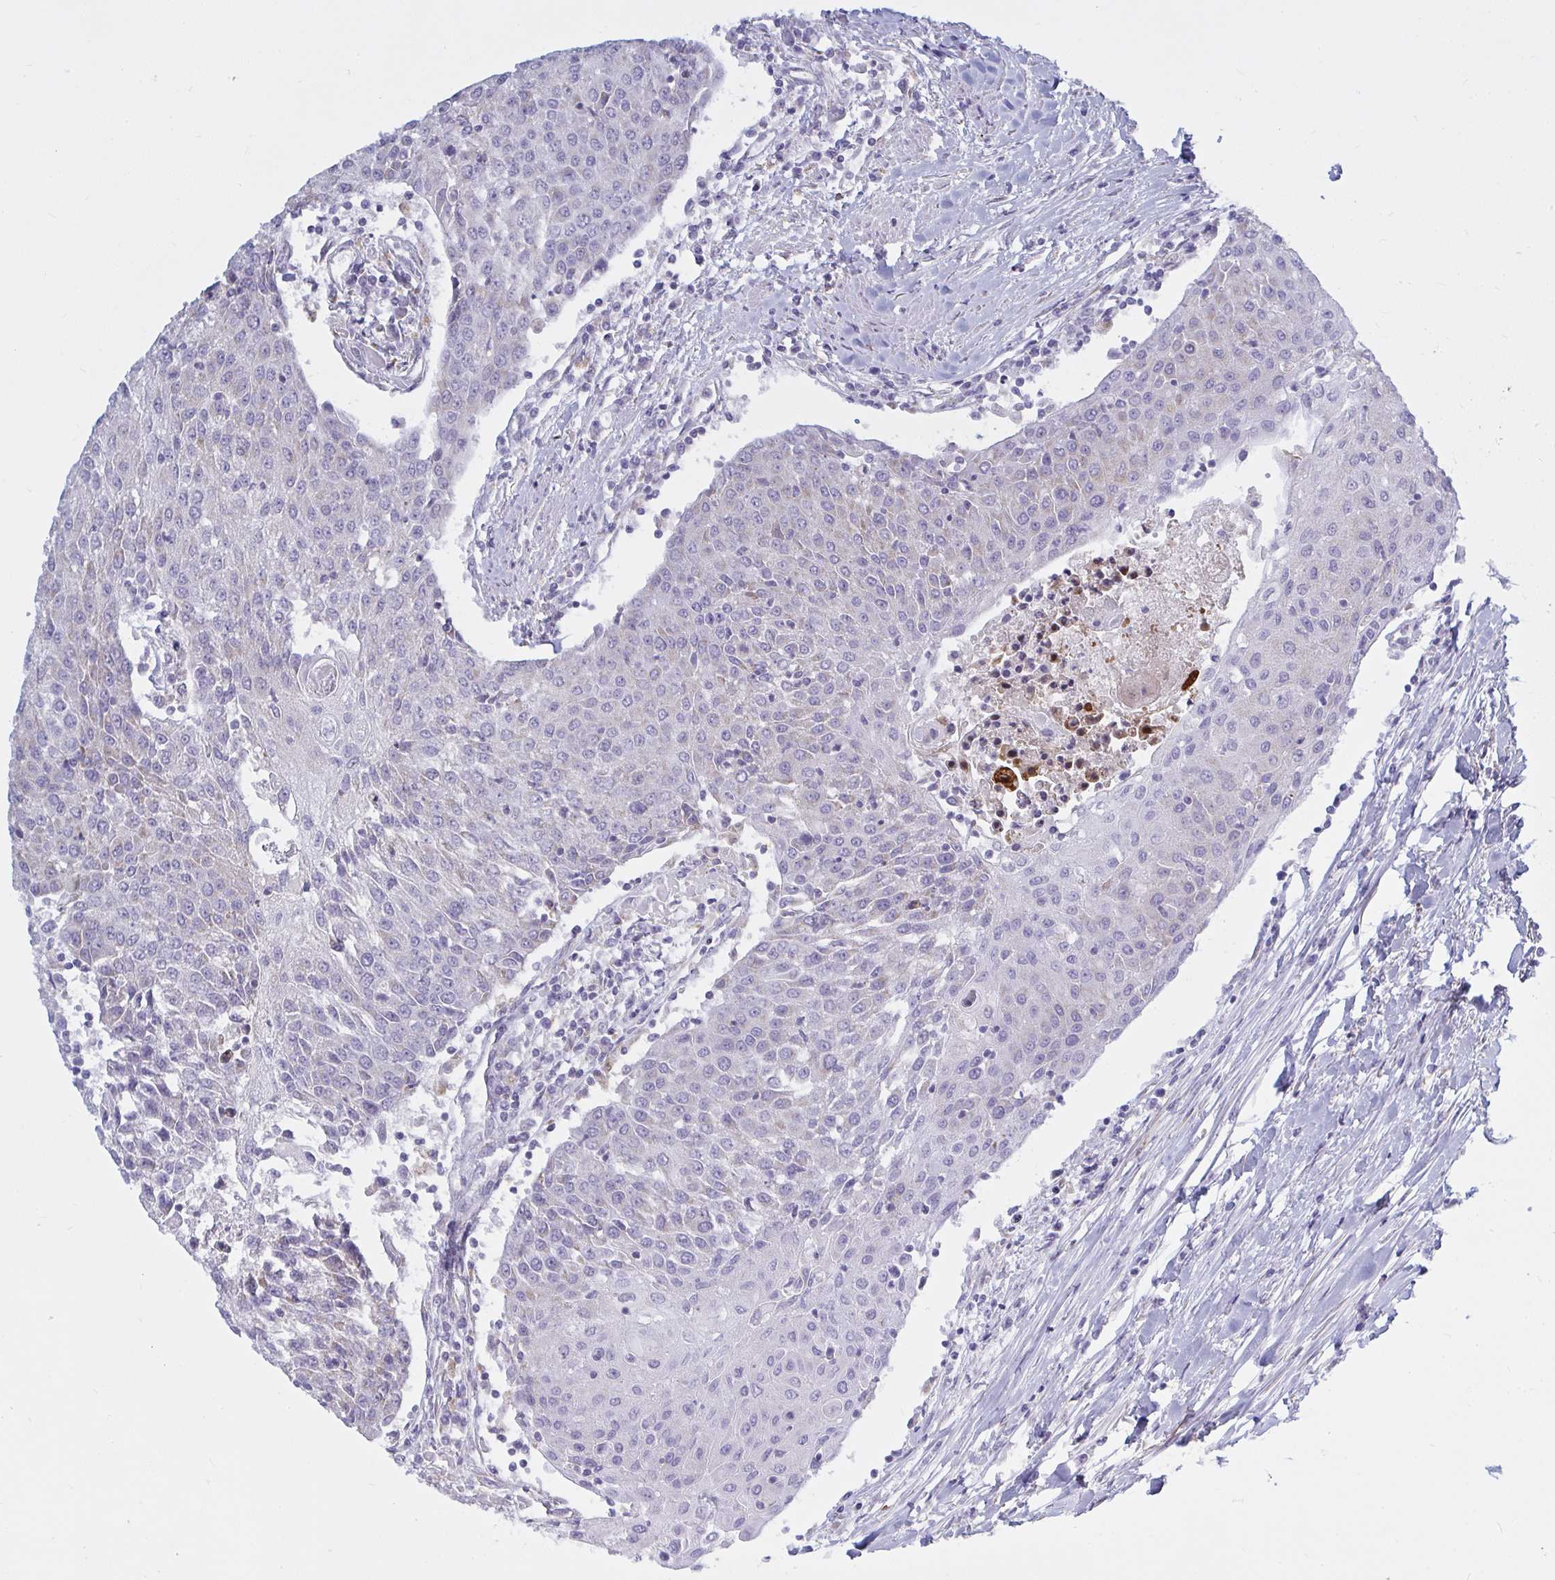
{"staining": {"intensity": "negative", "quantity": "none", "location": "none"}, "tissue": "urothelial cancer", "cell_type": "Tumor cells", "image_type": "cancer", "snomed": [{"axis": "morphology", "description": "Urothelial carcinoma, High grade"}, {"axis": "topography", "description": "Urinary bladder"}], "caption": "High magnification brightfield microscopy of urothelial cancer stained with DAB (3,3'-diaminobenzidine) (brown) and counterstained with hematoxylin (blue): tumor cells show no significant staining. (Stains: DAB (3,3'-diaminobenzidine) immunohistochemistry with hematoxylin counter stain, Microscopy: brightfield microscopy at high magnification).", "gene": "ATG9A", "patient": {"sex": "female", "age": 85}}